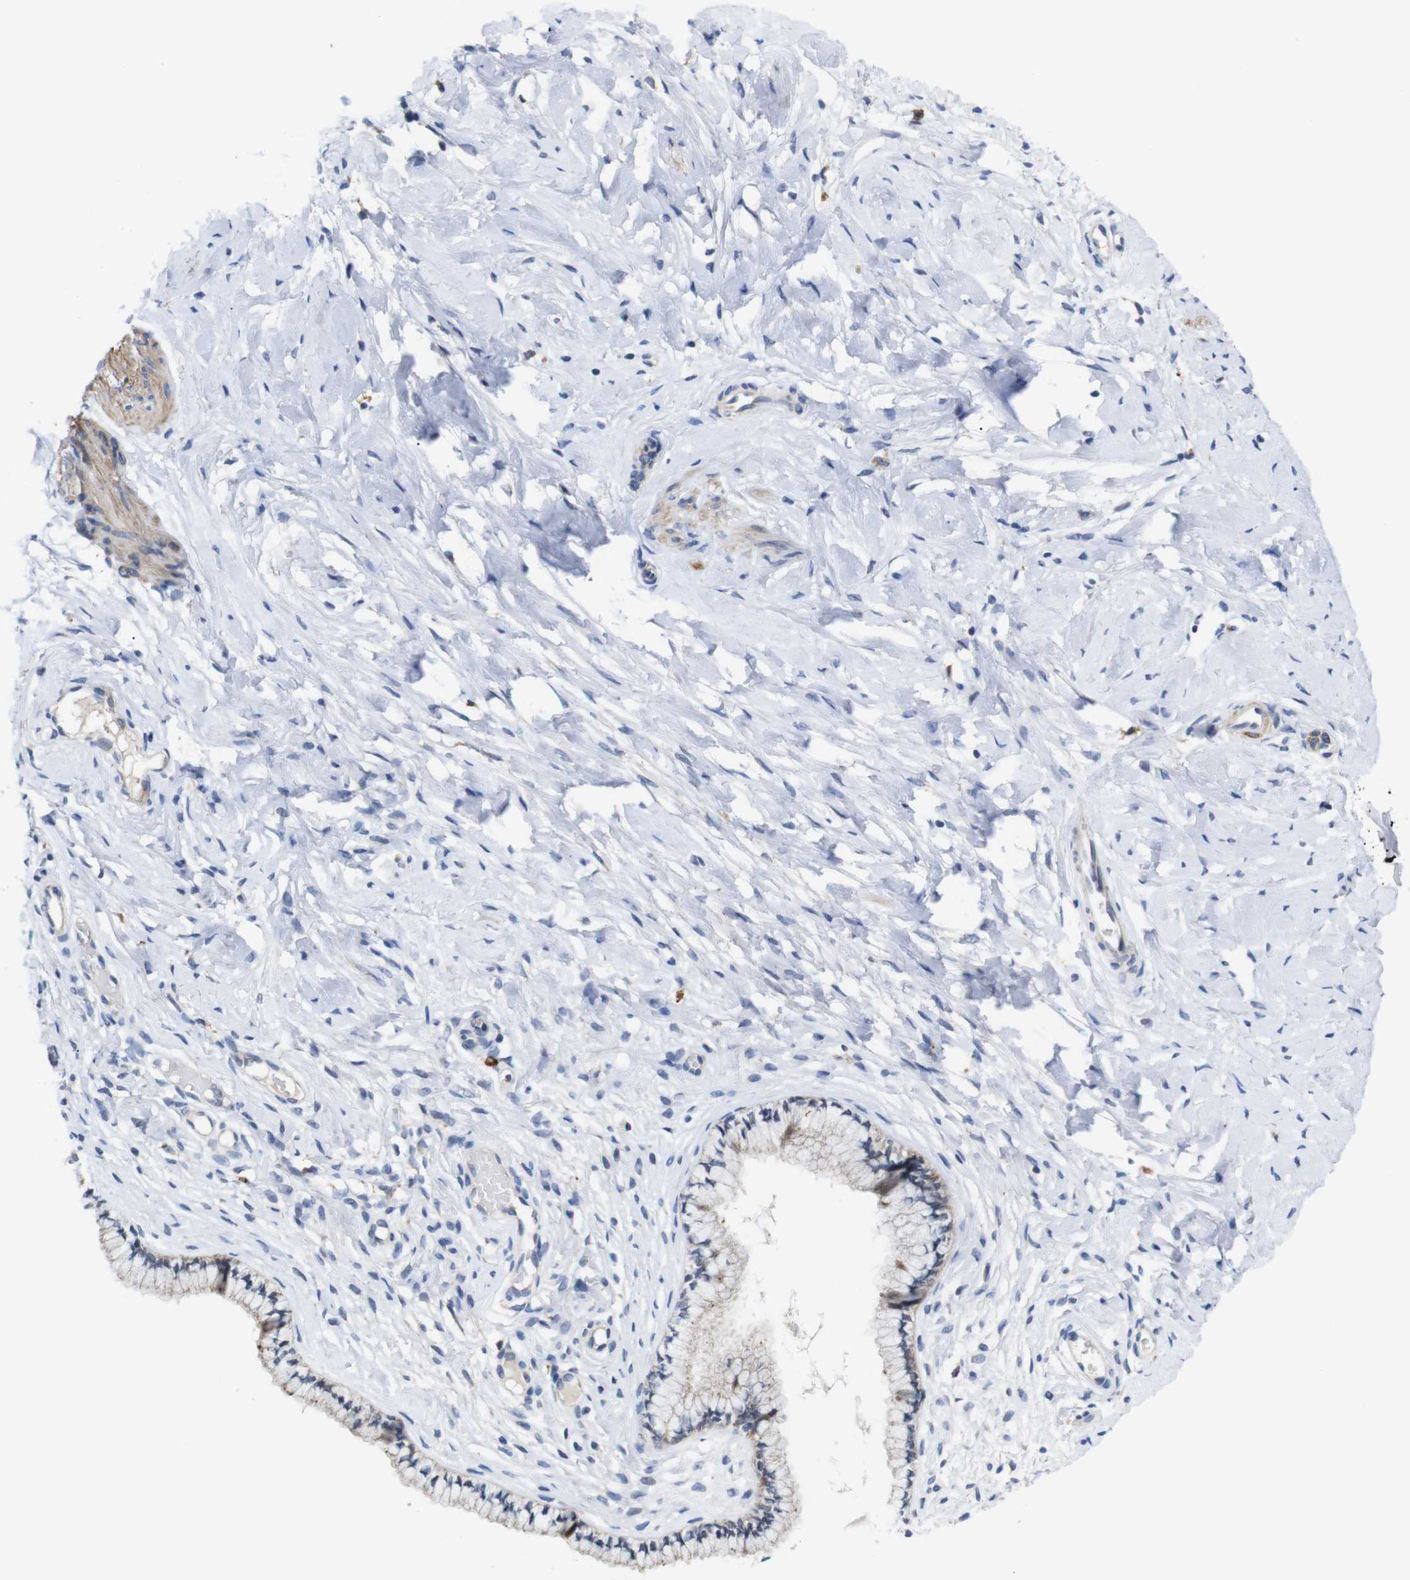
{"staining": {"intensity": "weak", "quantity": "25%-75%", "location": "cytoplasmic/membranous"}, "tissue": "cervix", "cell_type": "Glandular cells", "image_type": "normal", "snomed": [{"axis": "morphology", "description": "Normal tissue, NOS"}, {"axis": "topography", "description": "Cervix"}], "caption": "Protein staining reveals weak cytoplasmic/membranous staining in approximately 25%-75% of glandular cells in benign cervix.", "gene": "LRRC55", "patient": {"sex": "female", "age": 65}}